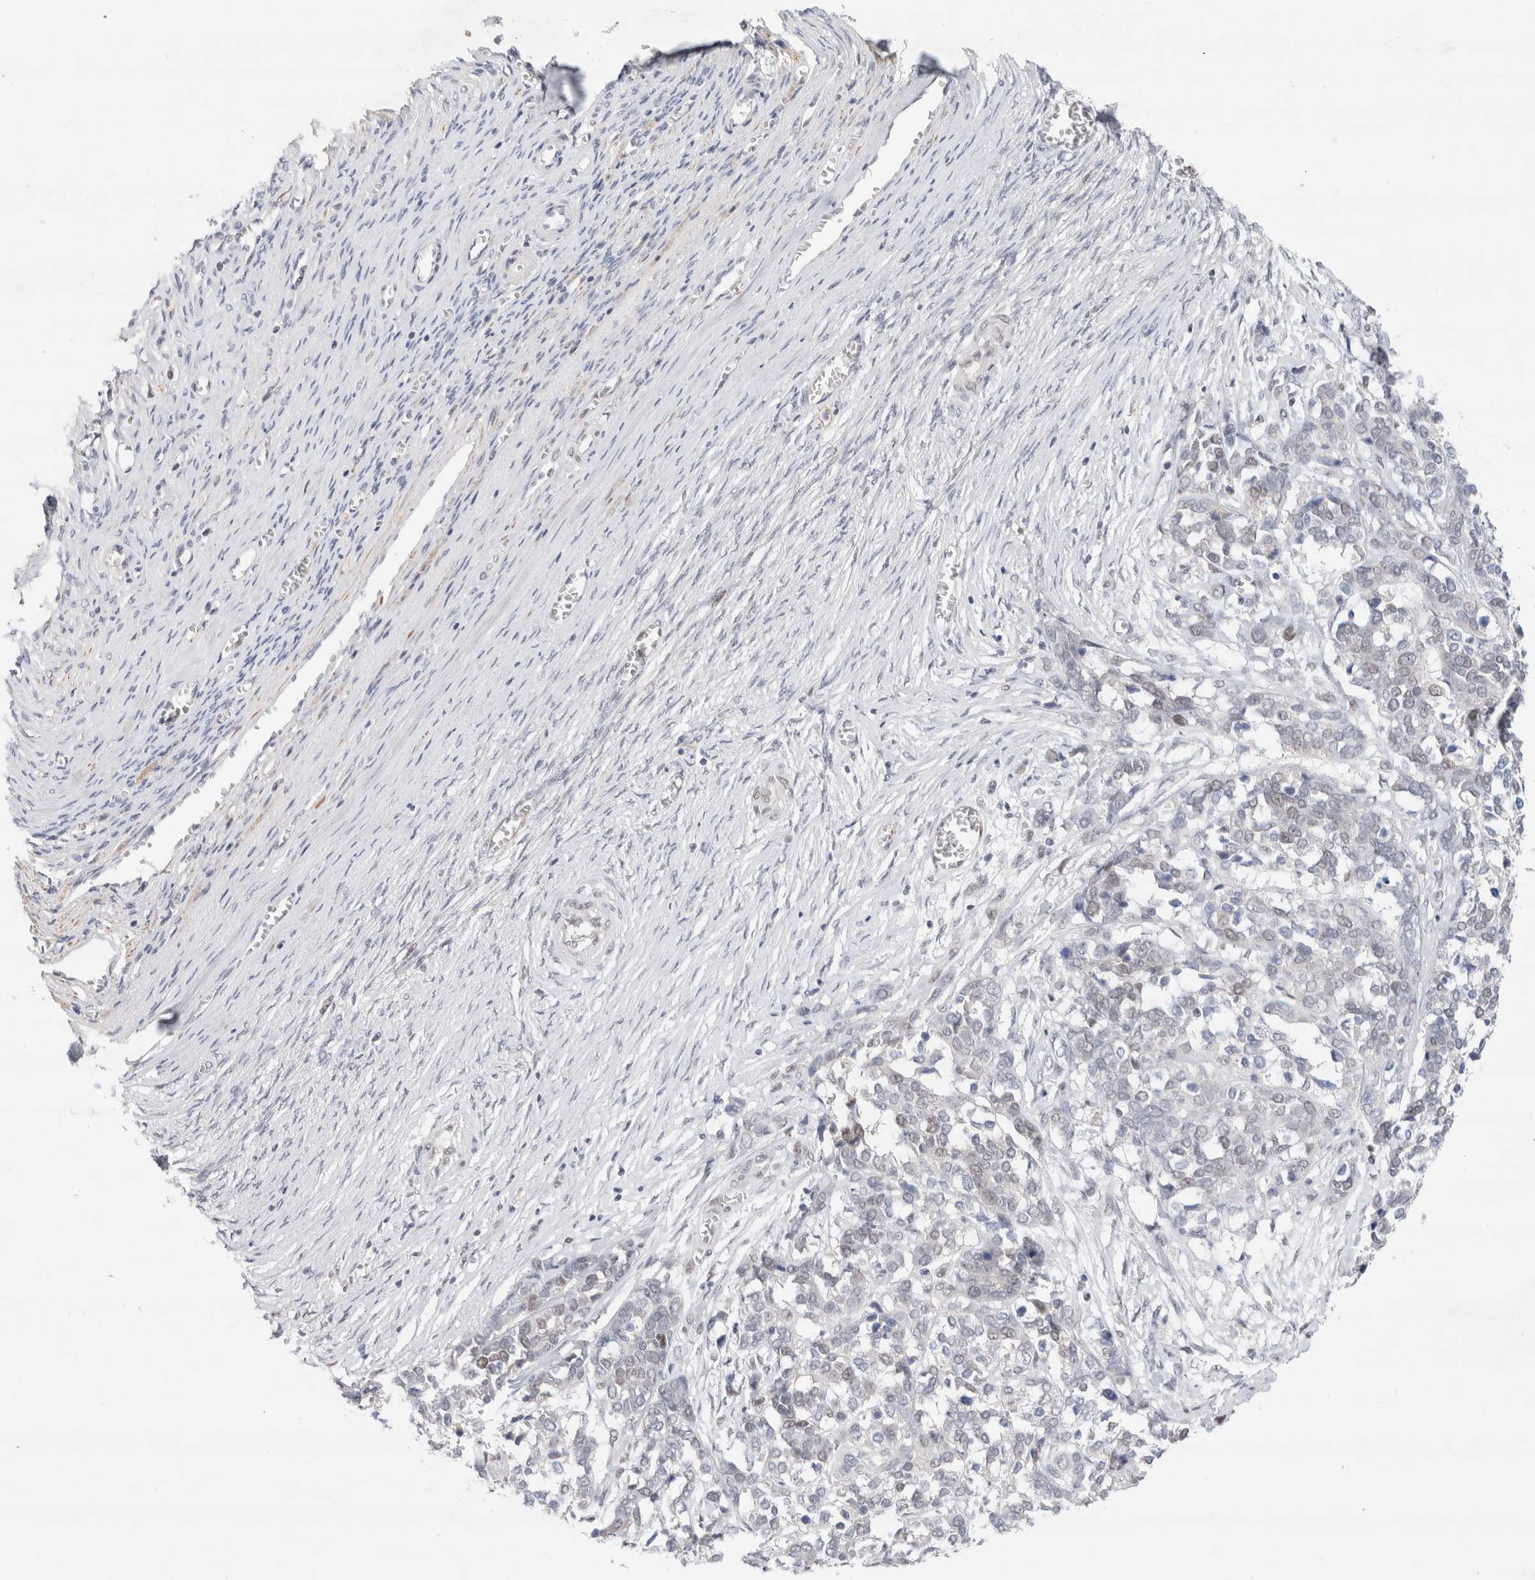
{"staining": {"intensity": "negative", "quantity": "none", "location": "none"}, "tissue": "ovarian cancer", "cell_type": "Tumor cells", "image_type": "cancer", "snomed": [{"axis": "morphology", "description": "Cystadenocarcinoma, serous, NOS"}, {"axis": "topography", "description": "Ovary"}], "caption": "Immunohistochemistry (IHC) histopathology image of neoplastic tissue: ovarian serous cystadenocarcinoma stained with DAB shows no significant protein expression in tumor cells.", "gene": "KNL1", "patient": {"sex": "female", "age": 44}}